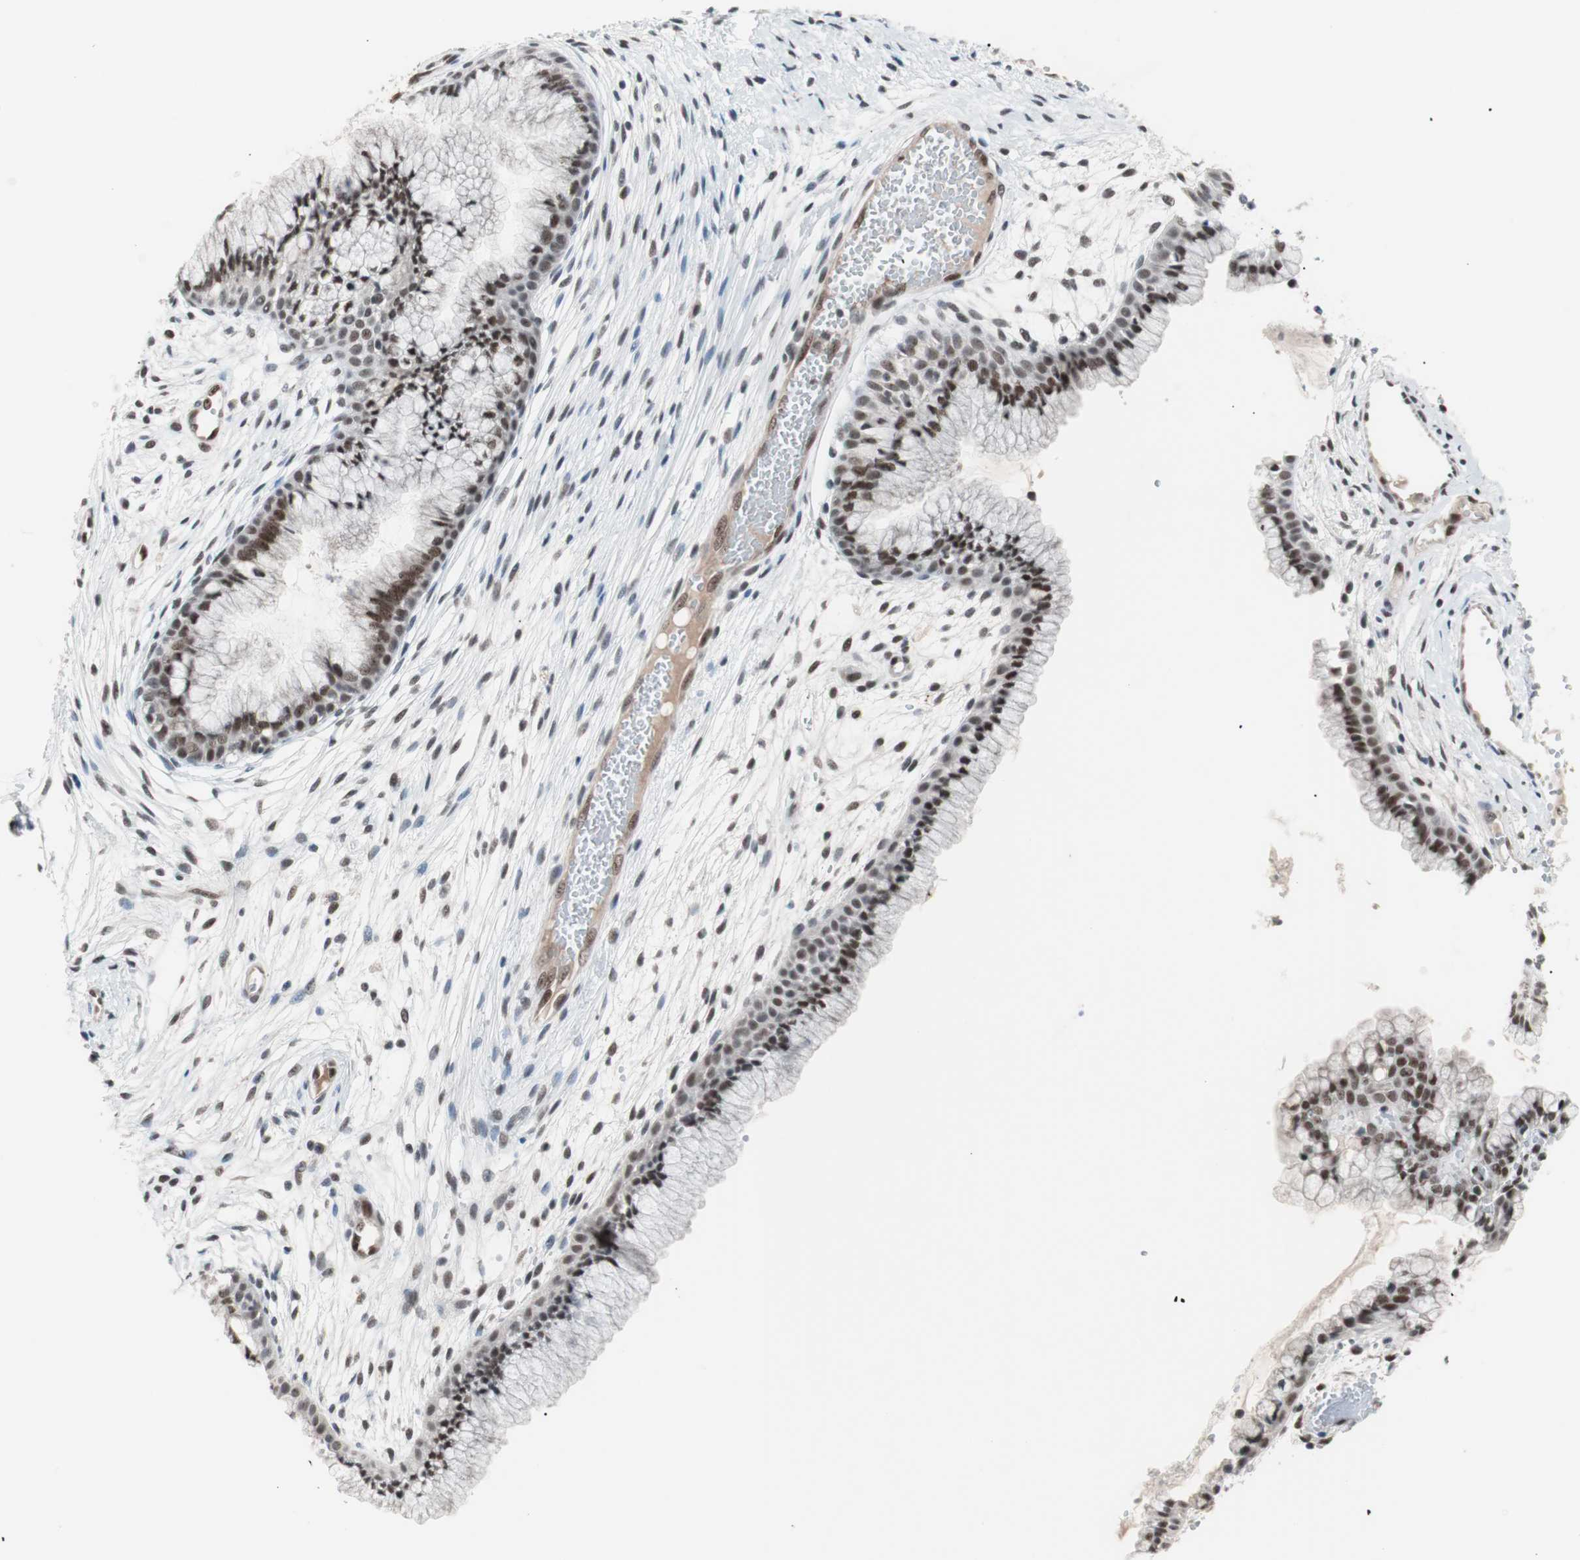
{"staining": {"intensity": "strong", "quantity": ">75%", "location": "nuclear"}, "tissue": "cervix", "cell_type": "Glandular cells", "image_type": "normal", "snomed": [{"axis": "morphology", "description": "Normal tissue, NOS"}, {"axis": "topography", "description": "Cervix"}], "caption": "Brown immunohistochemical staining in unremarkable cervix shows strong nuclear expression in approximately >75% of glandular cells. Using DAB (3,3'-diaminobenzidine) (brown) and hematoxylin (blue) stains, captured at high magnification using brightfield microscopy.", "gene": "LIG3", "patient": {"sex": "female", "age": 39}}